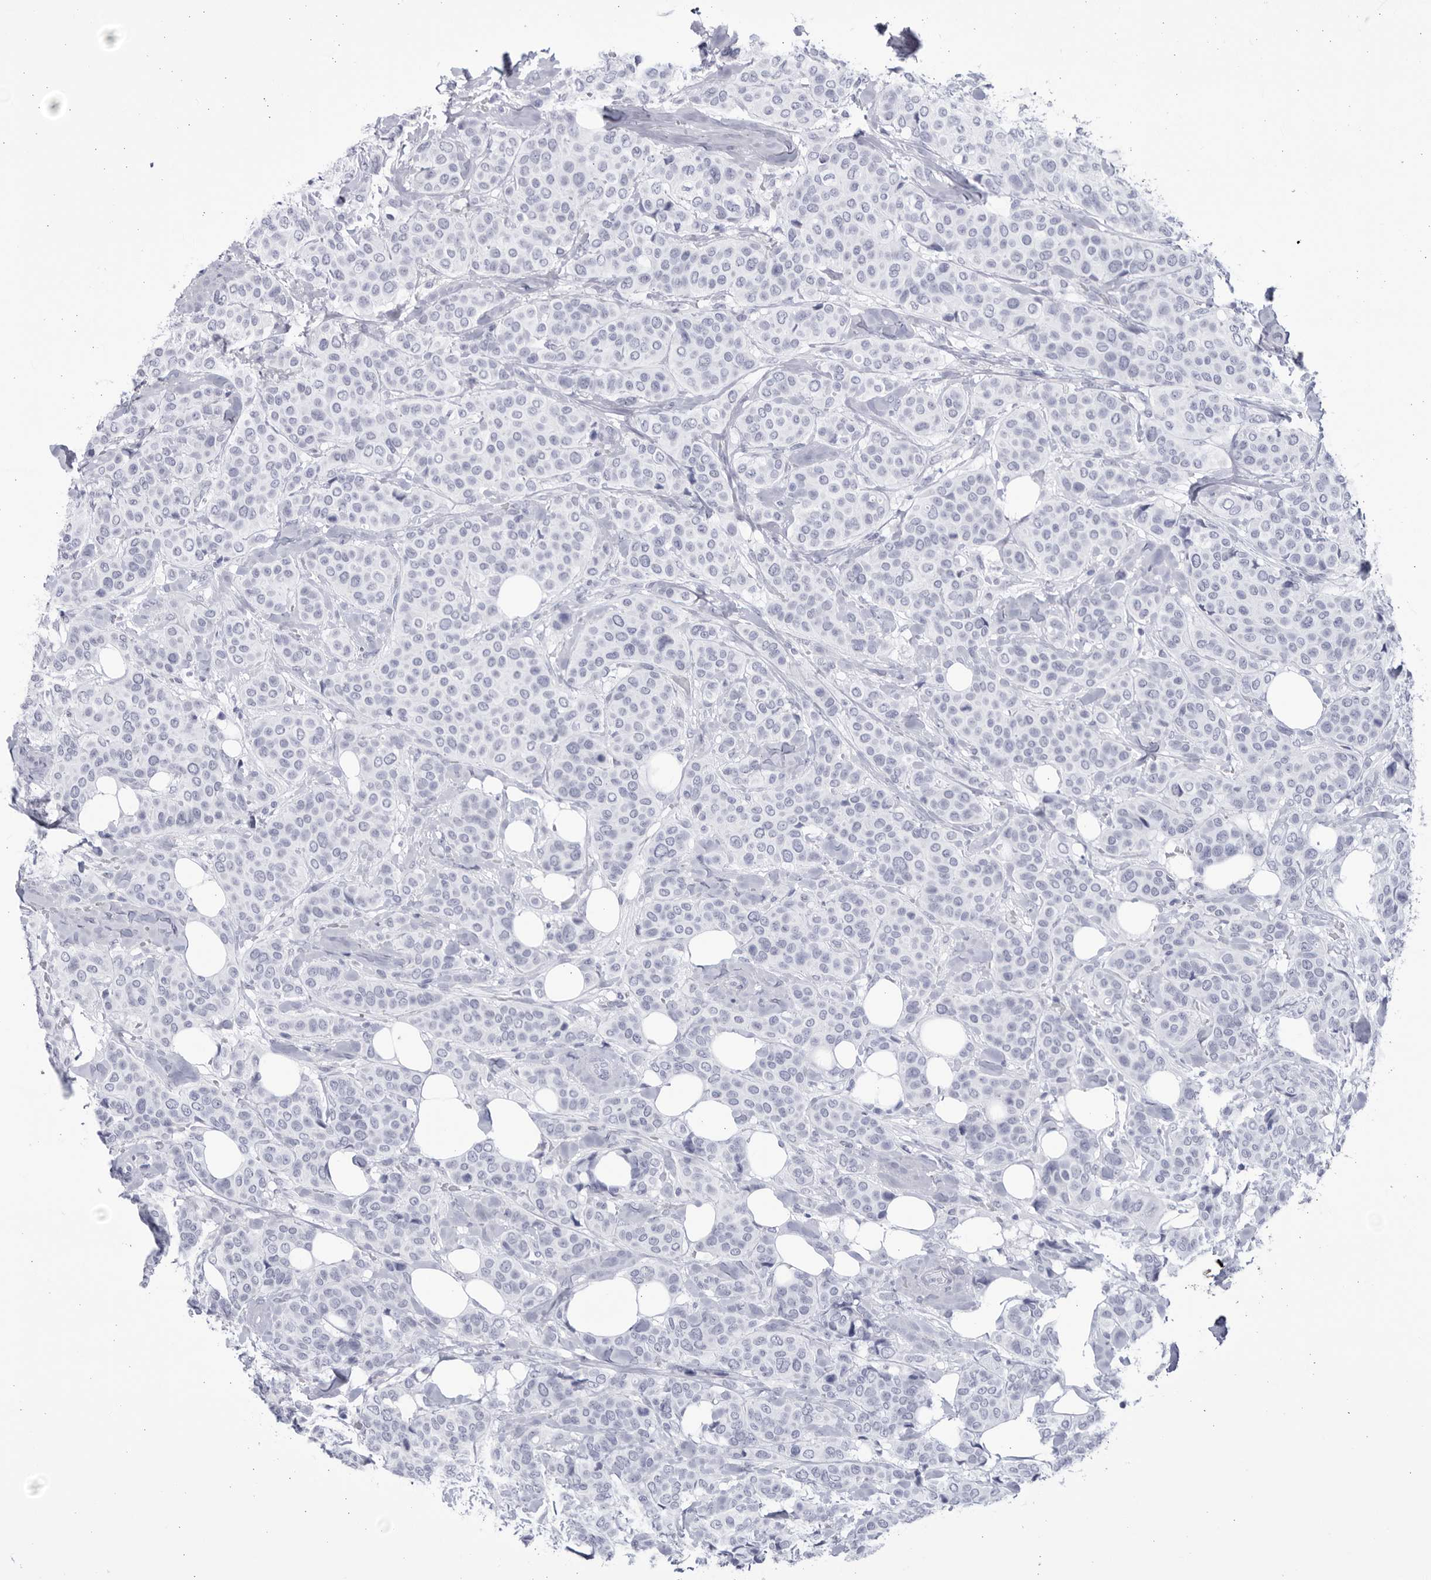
{"staining": {"intensity": "negative", "quantity": "none", "location": "none"}, "tissue": "breast cancer", "cell_type": "Tumor cells", "image_type": "cancer", "snomed": [{"axis": "morphology", "description": "Lobular carcinoma"}, {"axis": "topography", "description": "Breast"}], "caption": "Tumor cells show no significant staining in breast cancer.", "gene": "CCDC181", "patient": {"sex": "female", "age": 51}}